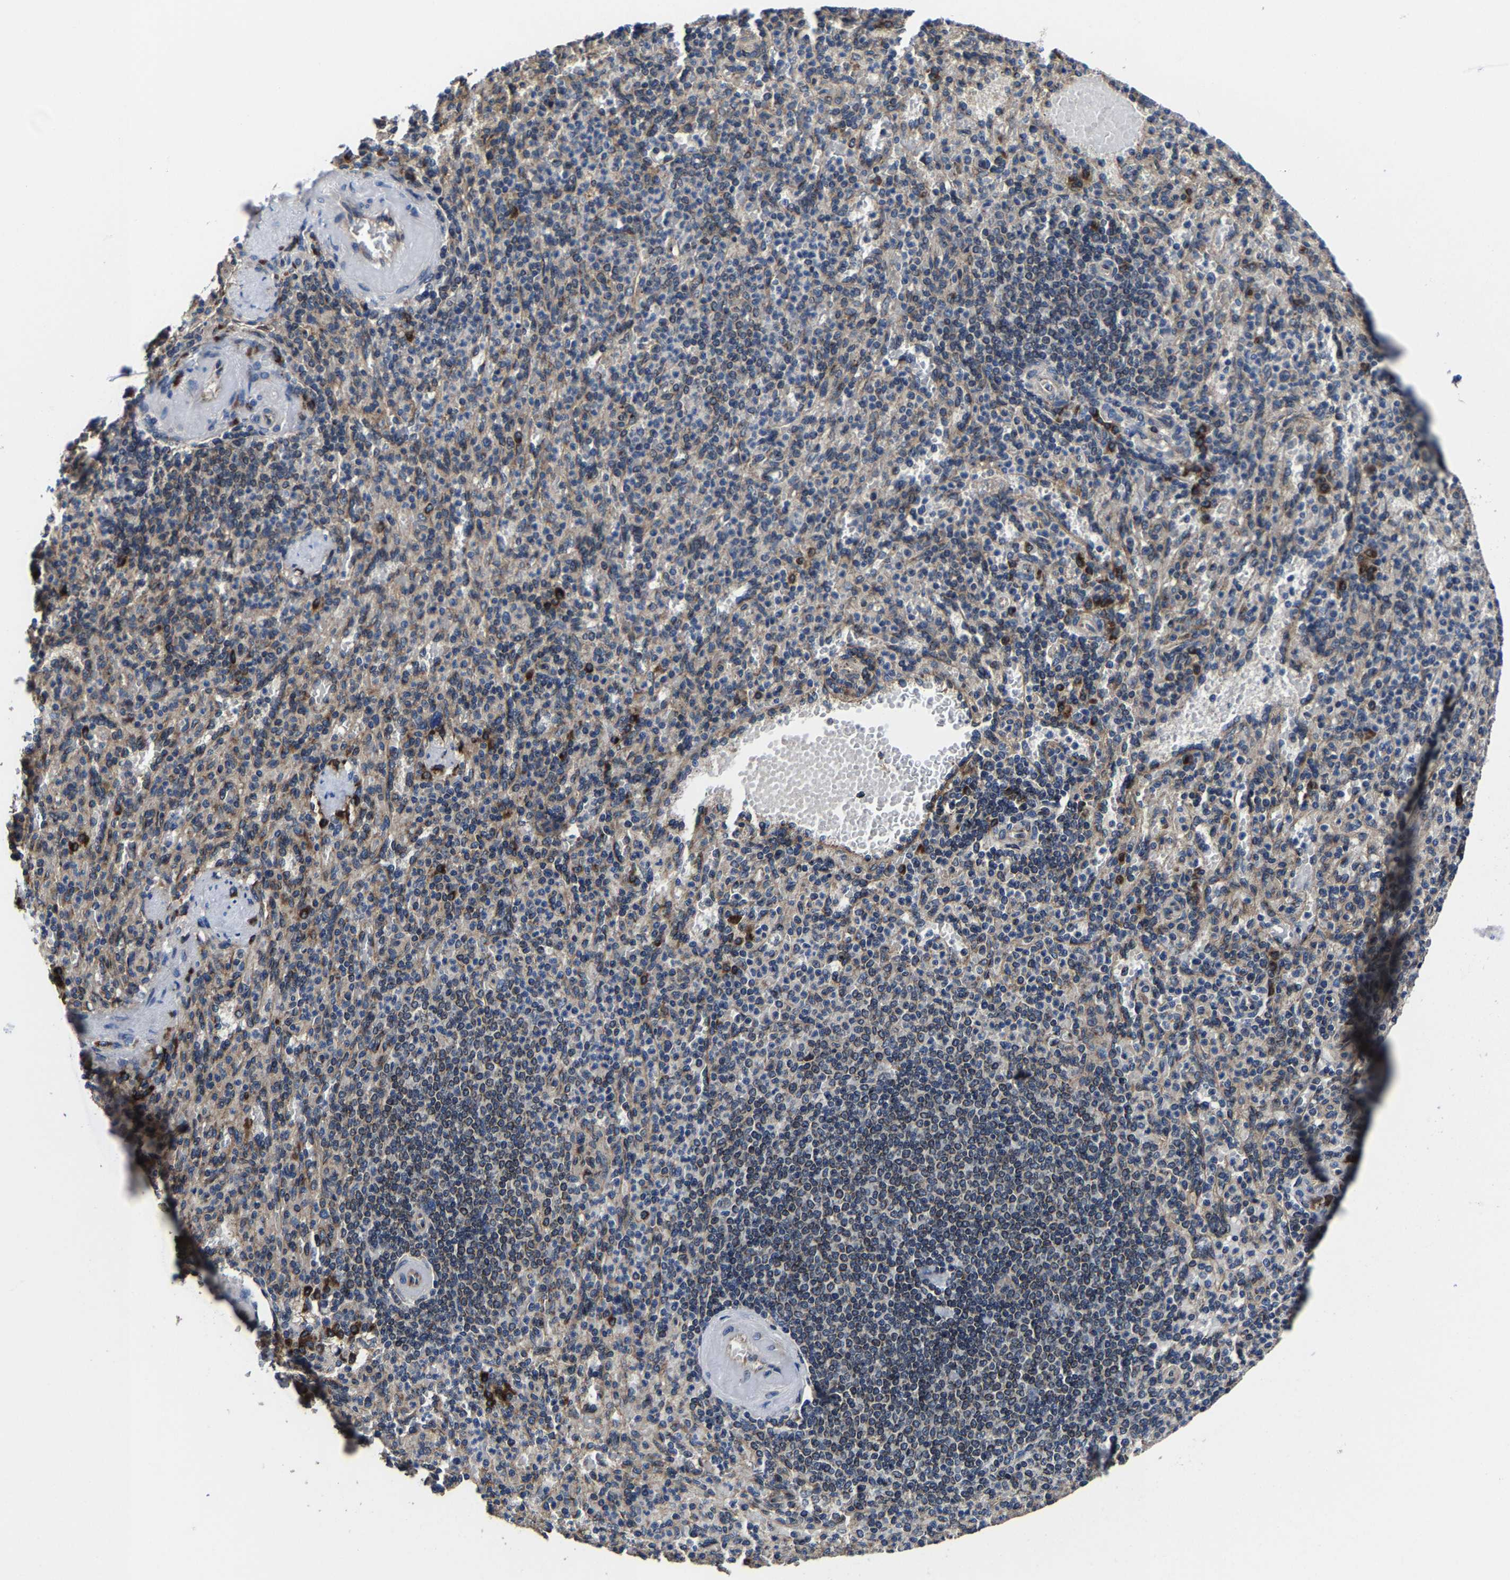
{"staining": {"intensity": "strong", "quantity": "<25%", "location": "cytoplasmic/membranous"}, "tissue": "spleen", "cell_type": "Cells in red pulp", "image_type": "normal", "snomed": [{"axis": "morphology", "description": "Normal tissue, NOS"}, {"axis": "topography", "description": "Spleen"}], "caption": "Spleen stained with immunohistochemistry (IHC) shows strong cytoplasmic/membranous positivity in about <25% of cells in red pulp. (DAB (3,3'-diaminobenzidine) IHC, brown staining for protein, blue staining for nuclei).", "gene": "EBAG9", "patient": {"sex": "female", "age": 74}}